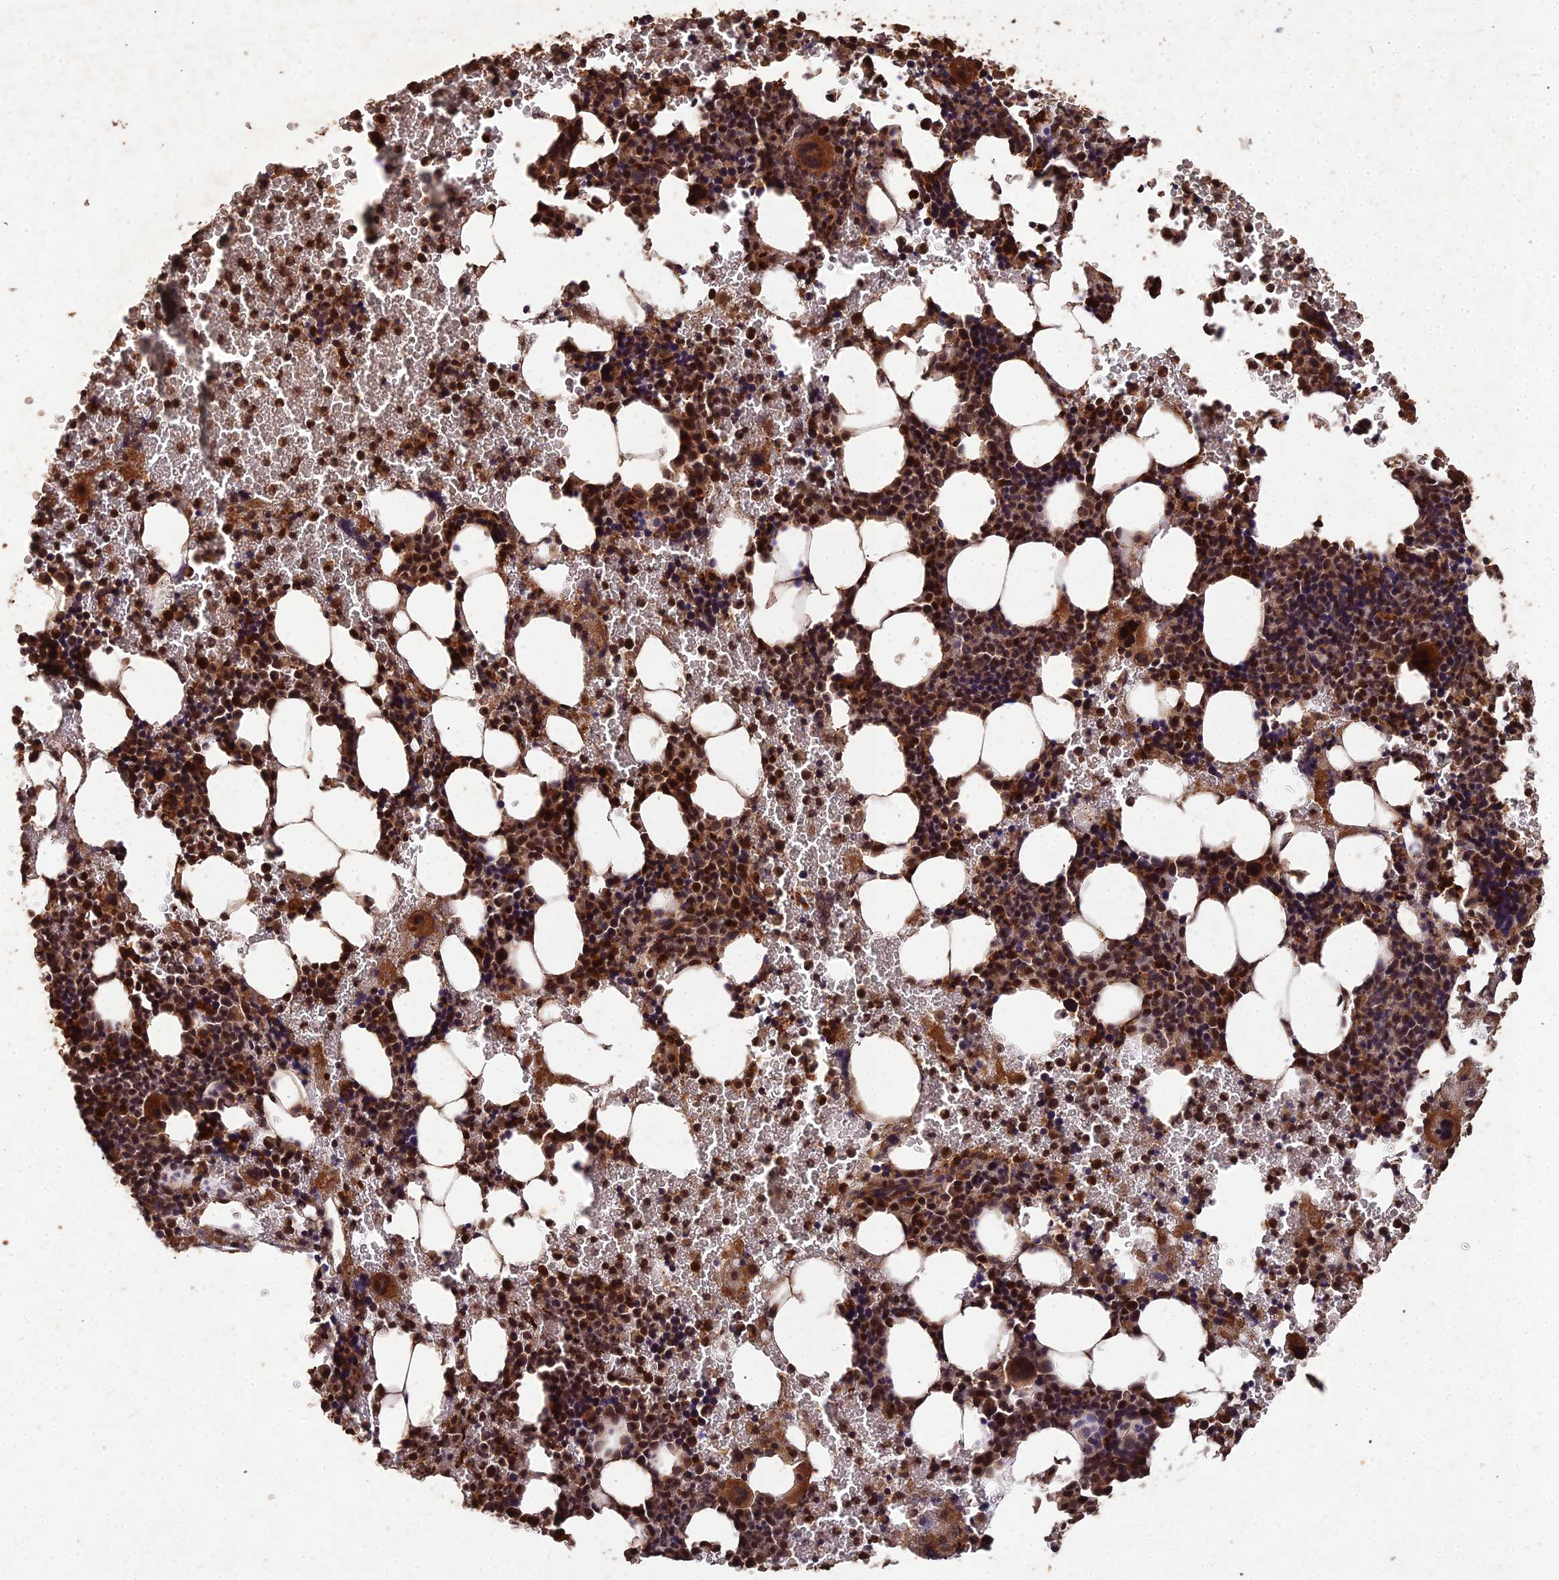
{"staining": {"intensity": "strong", "quantity": ">75%", "location": "cytoplasmic/membranous,nuclear"}, "tissue": "bone marrow", "cell_type": "Hematopoietic cells", "image_type": "normal", "snomed": [{"axis": "morphology", "description": "Normal tissue, NOS"}, {"axis": "topography", "description": "Bone marrow"}], "caption": "IHC image of normal human bone marrow stained for a protein (brown), which demonstrates high levels of strong cytoplasmic/membranous,nuclear staining in about >75% of hematopoietic cells.", "gene": "SYMPK", "patient": {"sex": "male", "age": 41}}